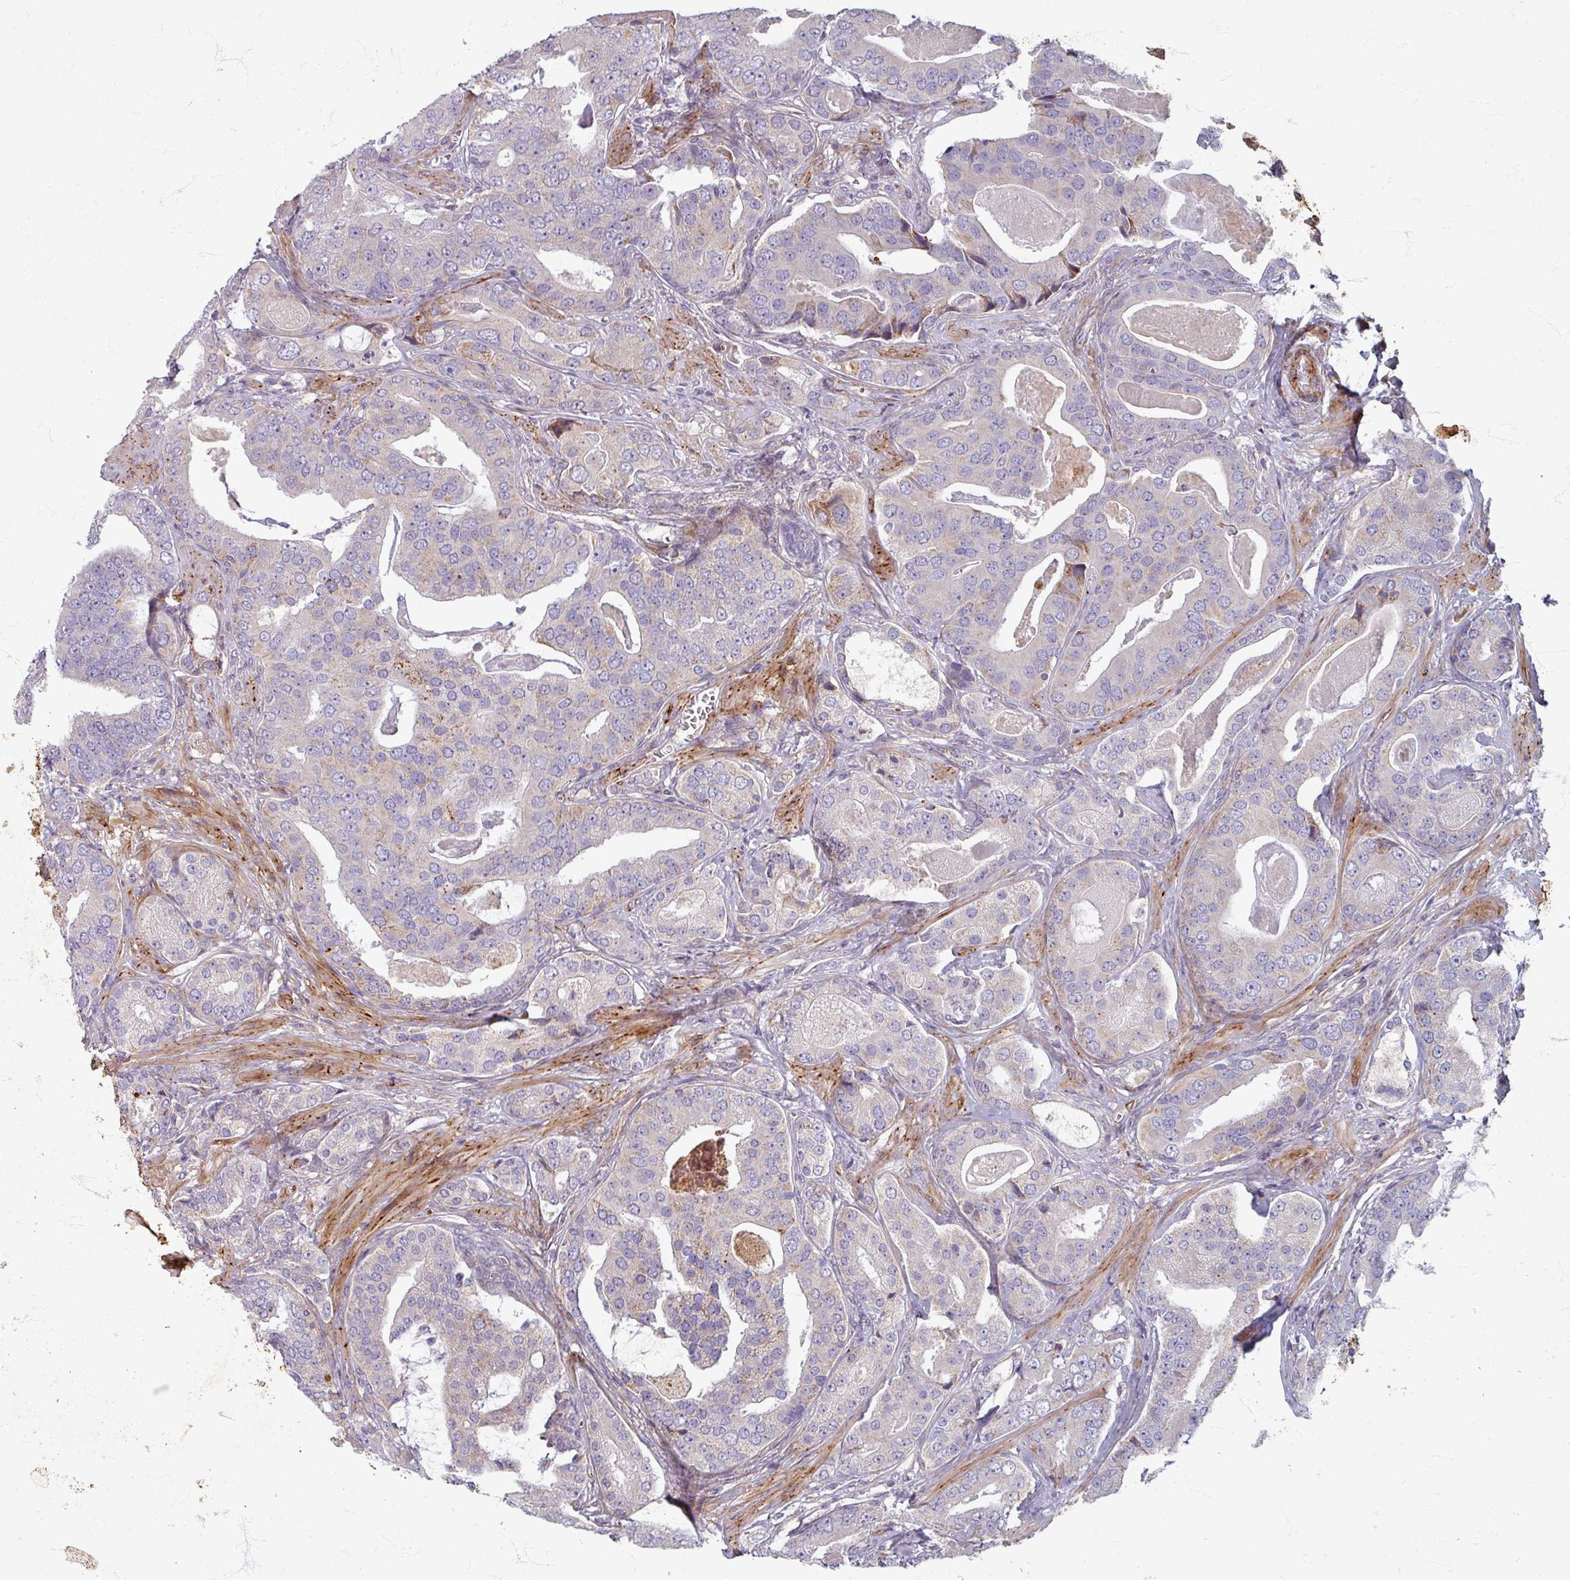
{"staining": {"intensity": "negative", "quantity": "none", "location": "none"}, "tissue": "prostate cancer", "cell_type": "Tumor cells", "image_type": "cancer", "snomed": [{"axis": "morphology", "description": "Adenocarcinoma, High grade"}, {"axis": "topography", "description": "Prostate"}], "caption": "High magnification brightfield microscopy of prostate cancer stained with DAB (brown) and counterstained with hematoxylin (blue): tumor cells show no significant staining.", "gene": "GABARAPL1", "patient": {"sex": "male", "age": 71}}